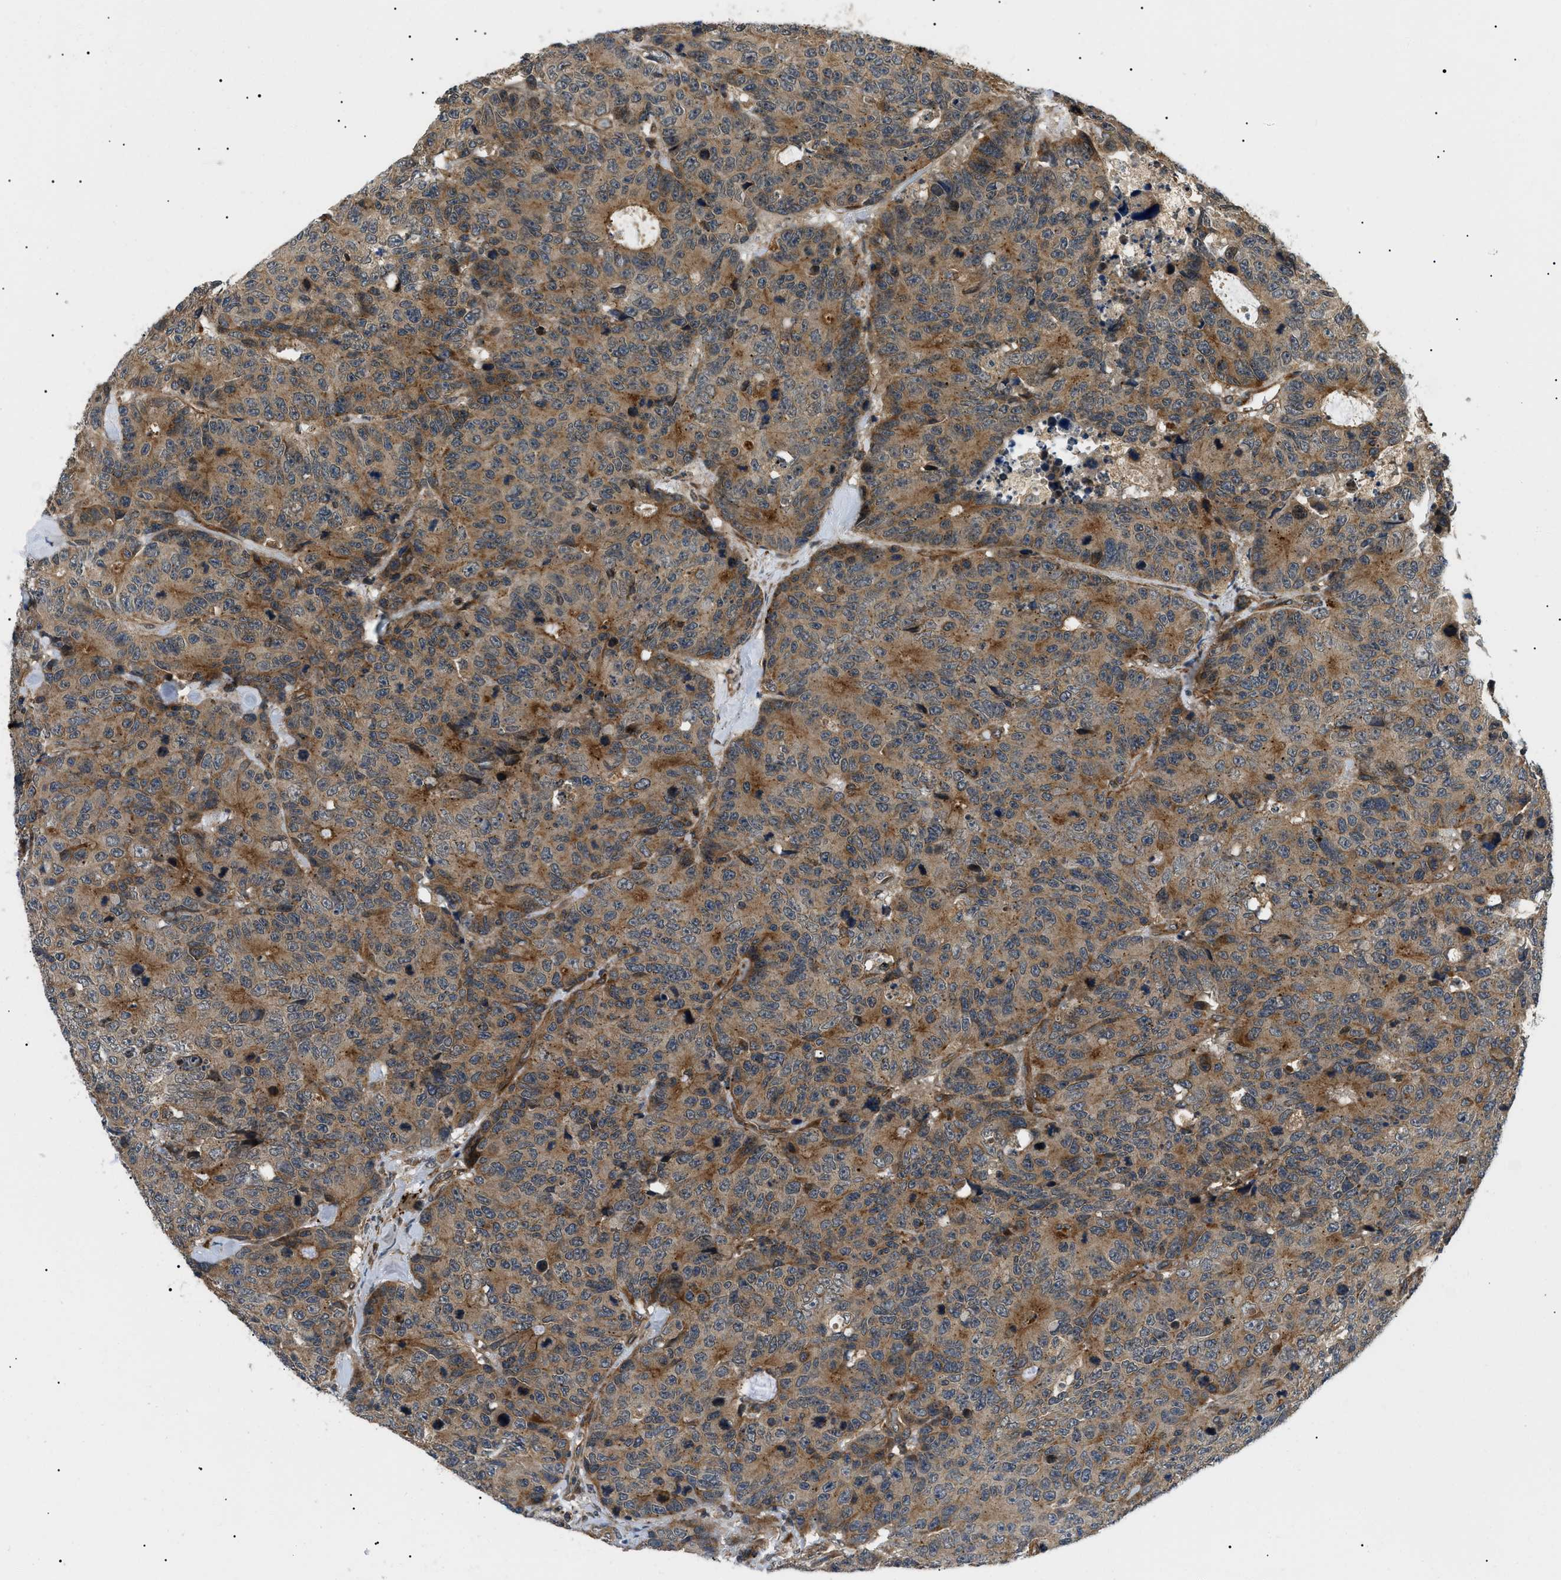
{"staining": {"intensity": "moderate", "quantity": ">75%", "location": "cytoplasmic/membranous"}, "tissue": "colorectal cancer", "cell_type": "Tumor cells", "image_type": "cancer", "snomed": [{"axis": "morphology", "description": "Adenocarcinoma, NOS"}, {"axis": "topography", "description": "Colon"}], "caption": "The photomicrograph demonstrates staining of colorectal cancer (adenocarcinoma), revealing moderate cytoplasmic/membranous protein staining (brown color) within tumor cells. Nuclei are stained in blue.", "gene": "ATP6AP1", "patient": {"sex": "female", "age": 86}}